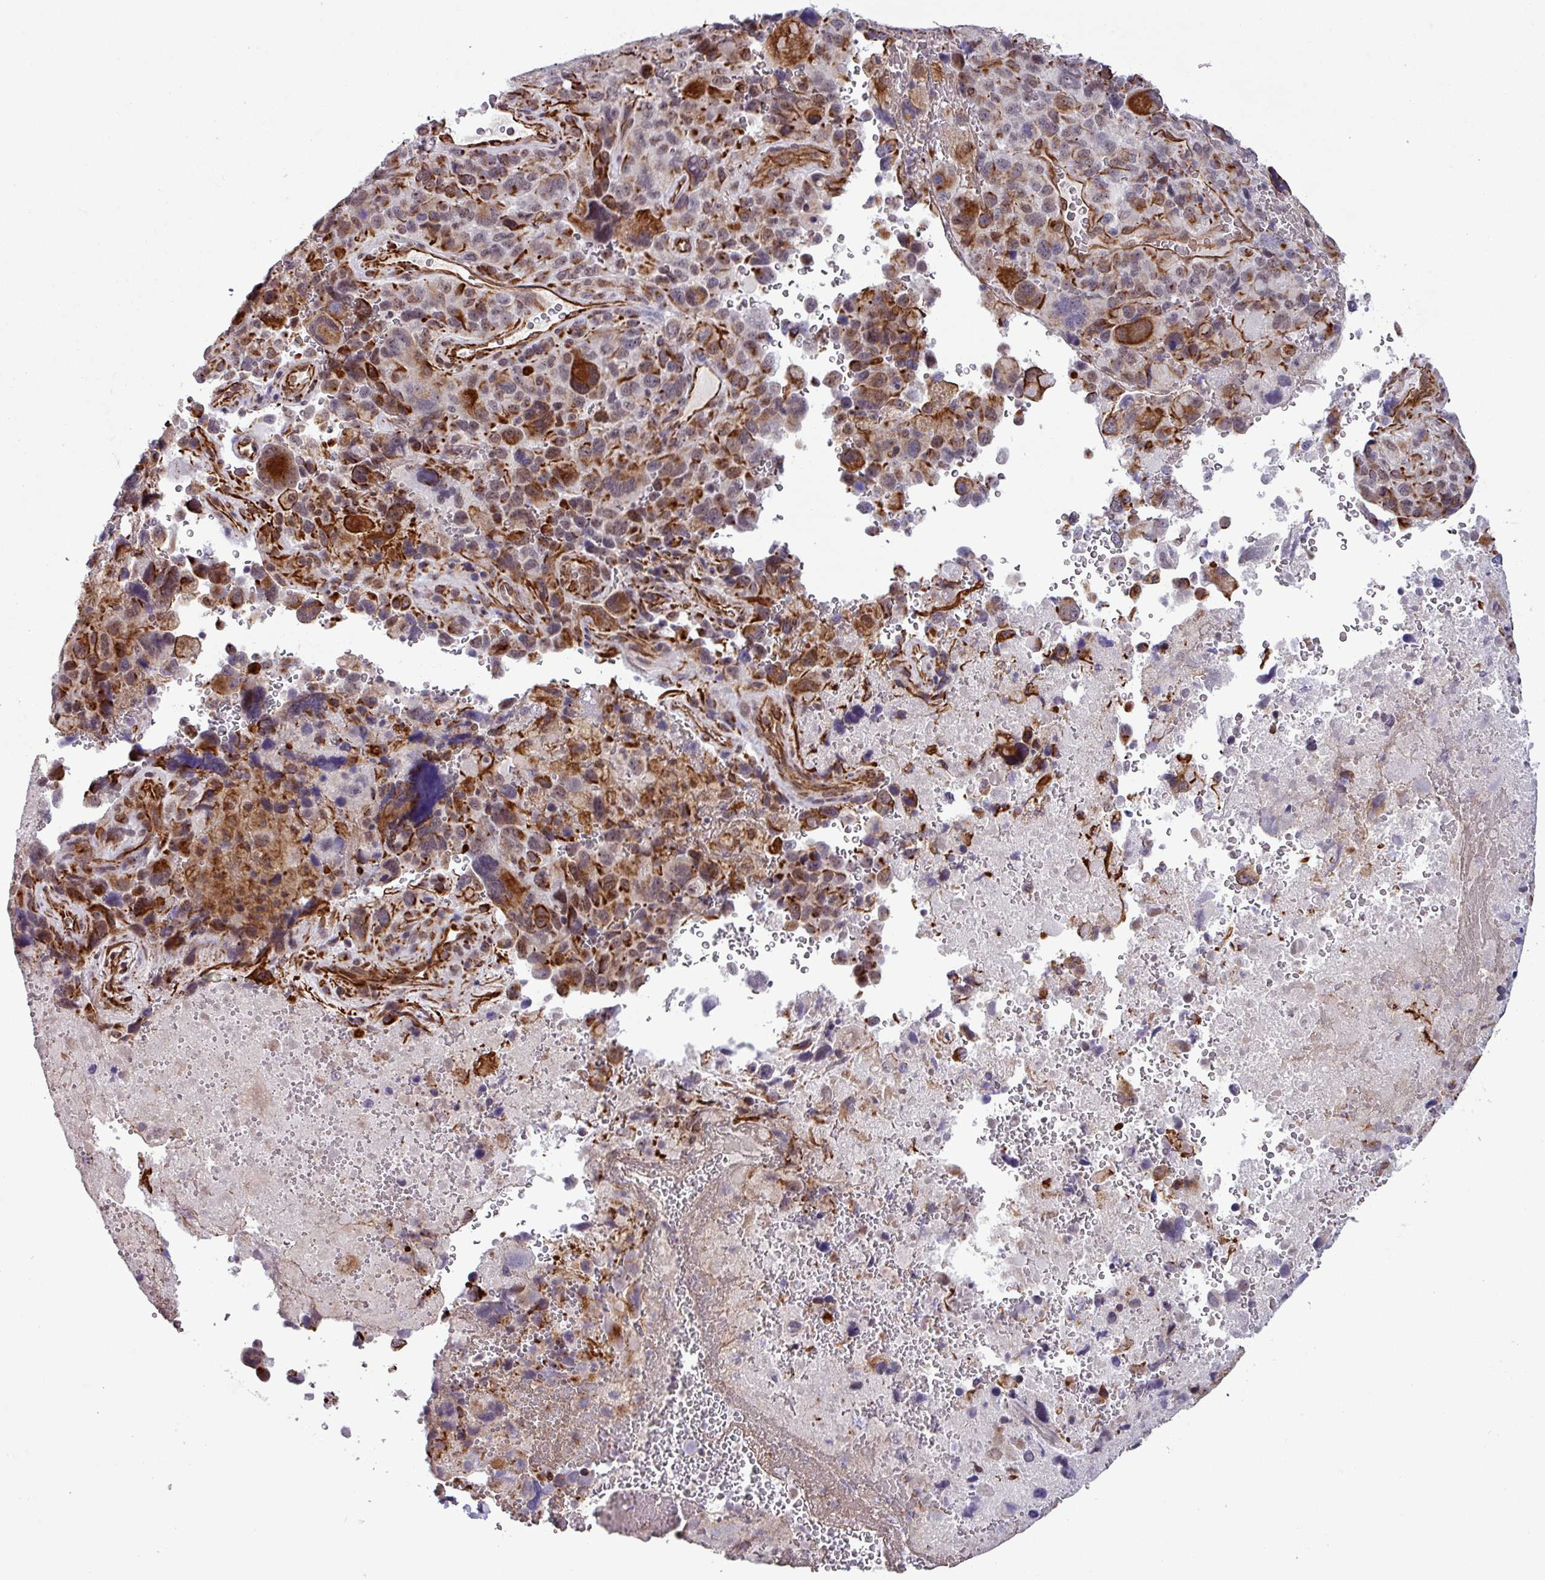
{"staining": {"intensity": "moderate", "quantity": "25%-75%", "location": "cytoplasmic/membranous"}, "tissue": "lung cancer", "cell_type": "Tumor cells", "image_type": "cancer", "snomed": [{"axis": "morphology", "description": "Adenocarcinoma, NOS"}, {"axis": "topography", "description": "Lung"}], "caption": "A photomicrograph of adenocarcinoma (lung) stained for a protein reveals moderate cytoplasmic/membranous brown staining in tumor cells.", "gene": "CHD3", "patient": {"sex": "male", "age": 67}}